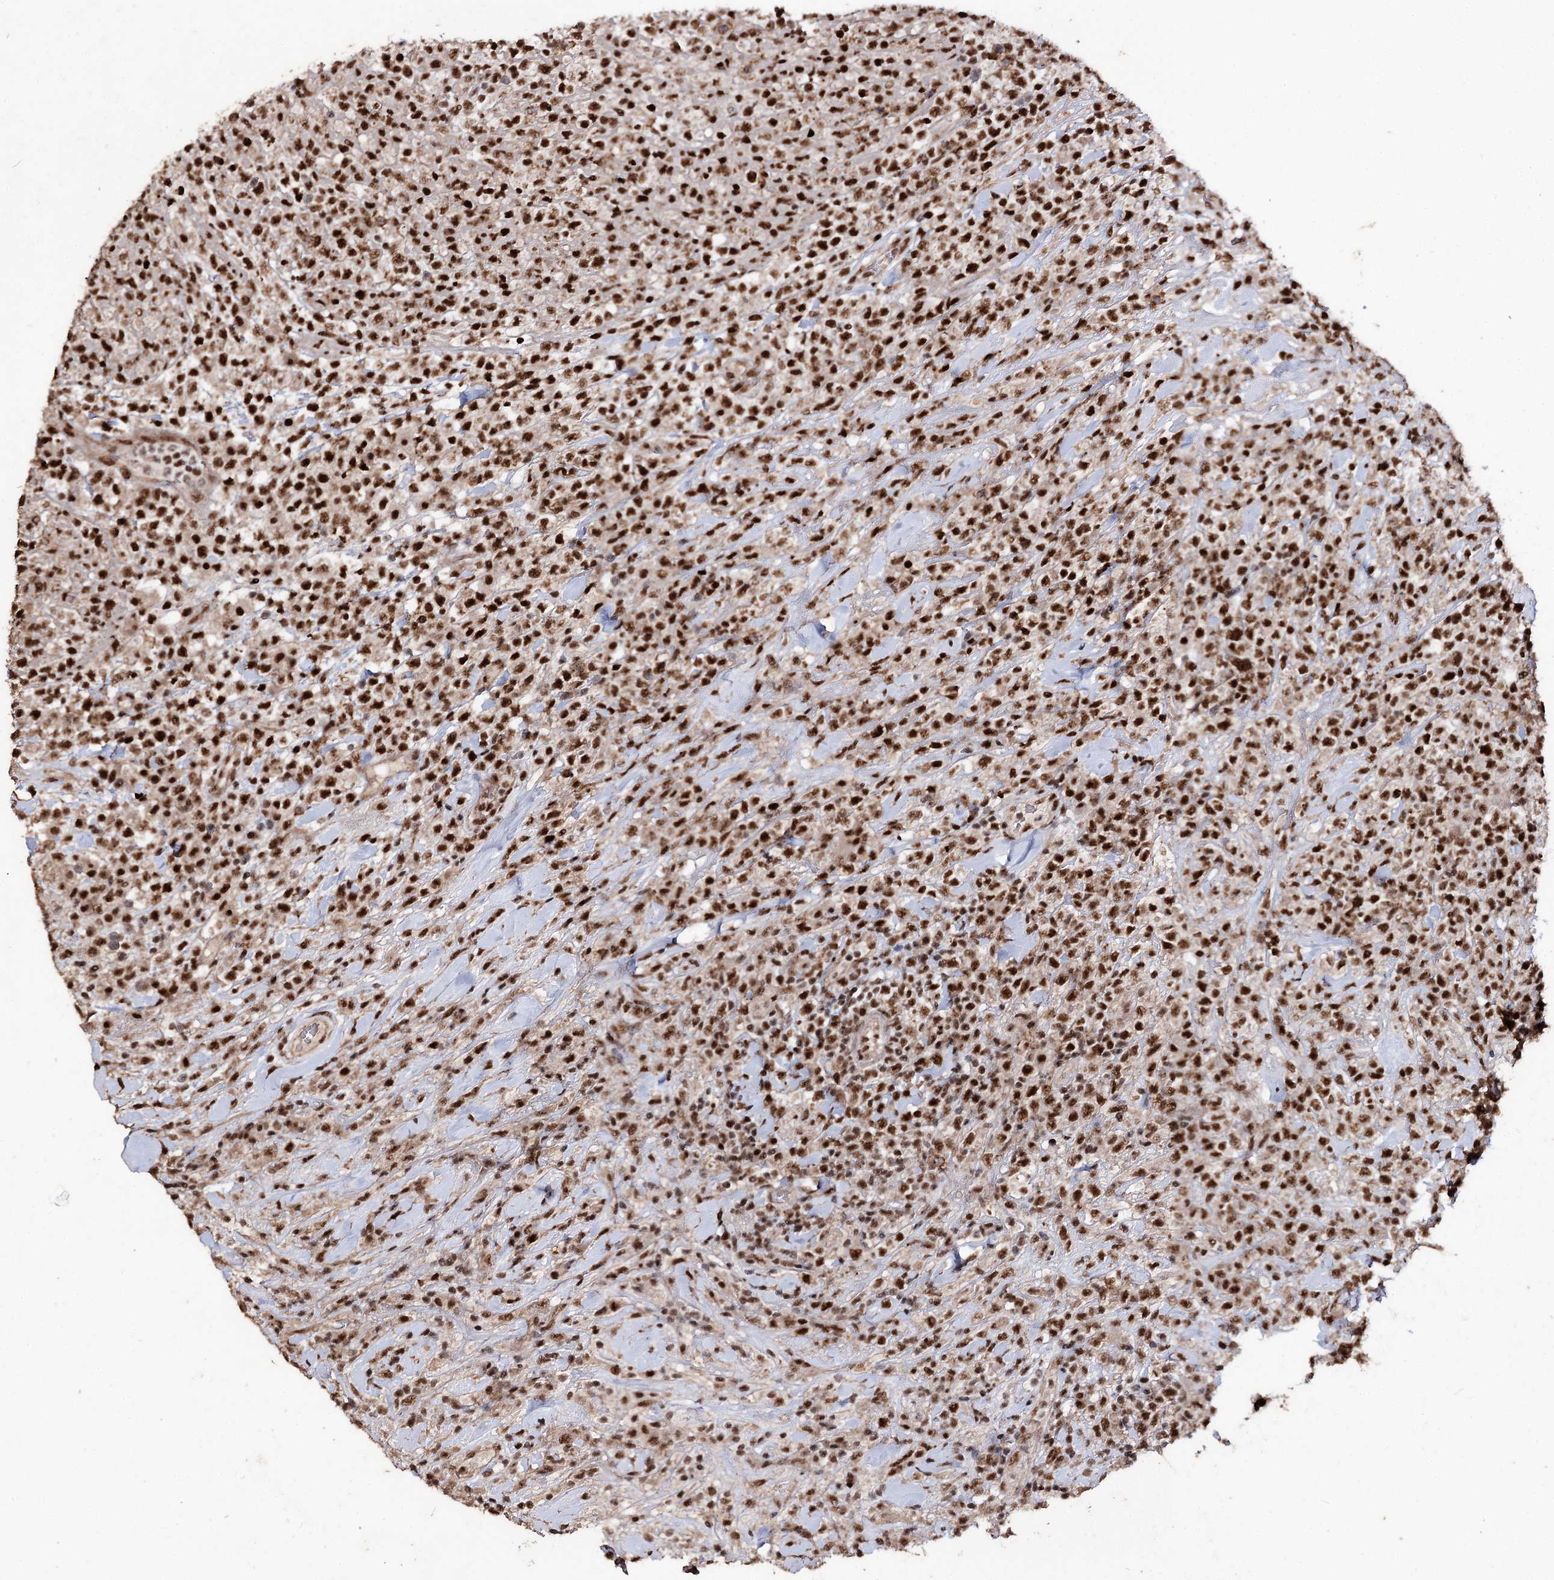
{"staining": {"intensity": "strong", "quantity": ">75%", "location": "nuclear"}, "tissue": "lymphoma", "cell_type": "Tumor cells", "image_type": "cancer", "snomed": [{"axis": "morphology", "description": "Malignant lymphoma, non-Hodgkin's type, High grade"}, {"axis": "topography", "description": "Colon"}], "caption": "Immunohistochemical staining of high-grade malignant lymphoma, non-Hodgkin's type exhibits strong nuclear protein expression in about >75% of tumor cells. The staining was performed using DAB (3,3'-diaminobenzidine) to visualize the protein expression in brown, while the nuclei were stained in blue with hematoxylin (Magnification: 20x).", "gene": "U2SURP", "patient": {"sex": "female", "age": 53}}